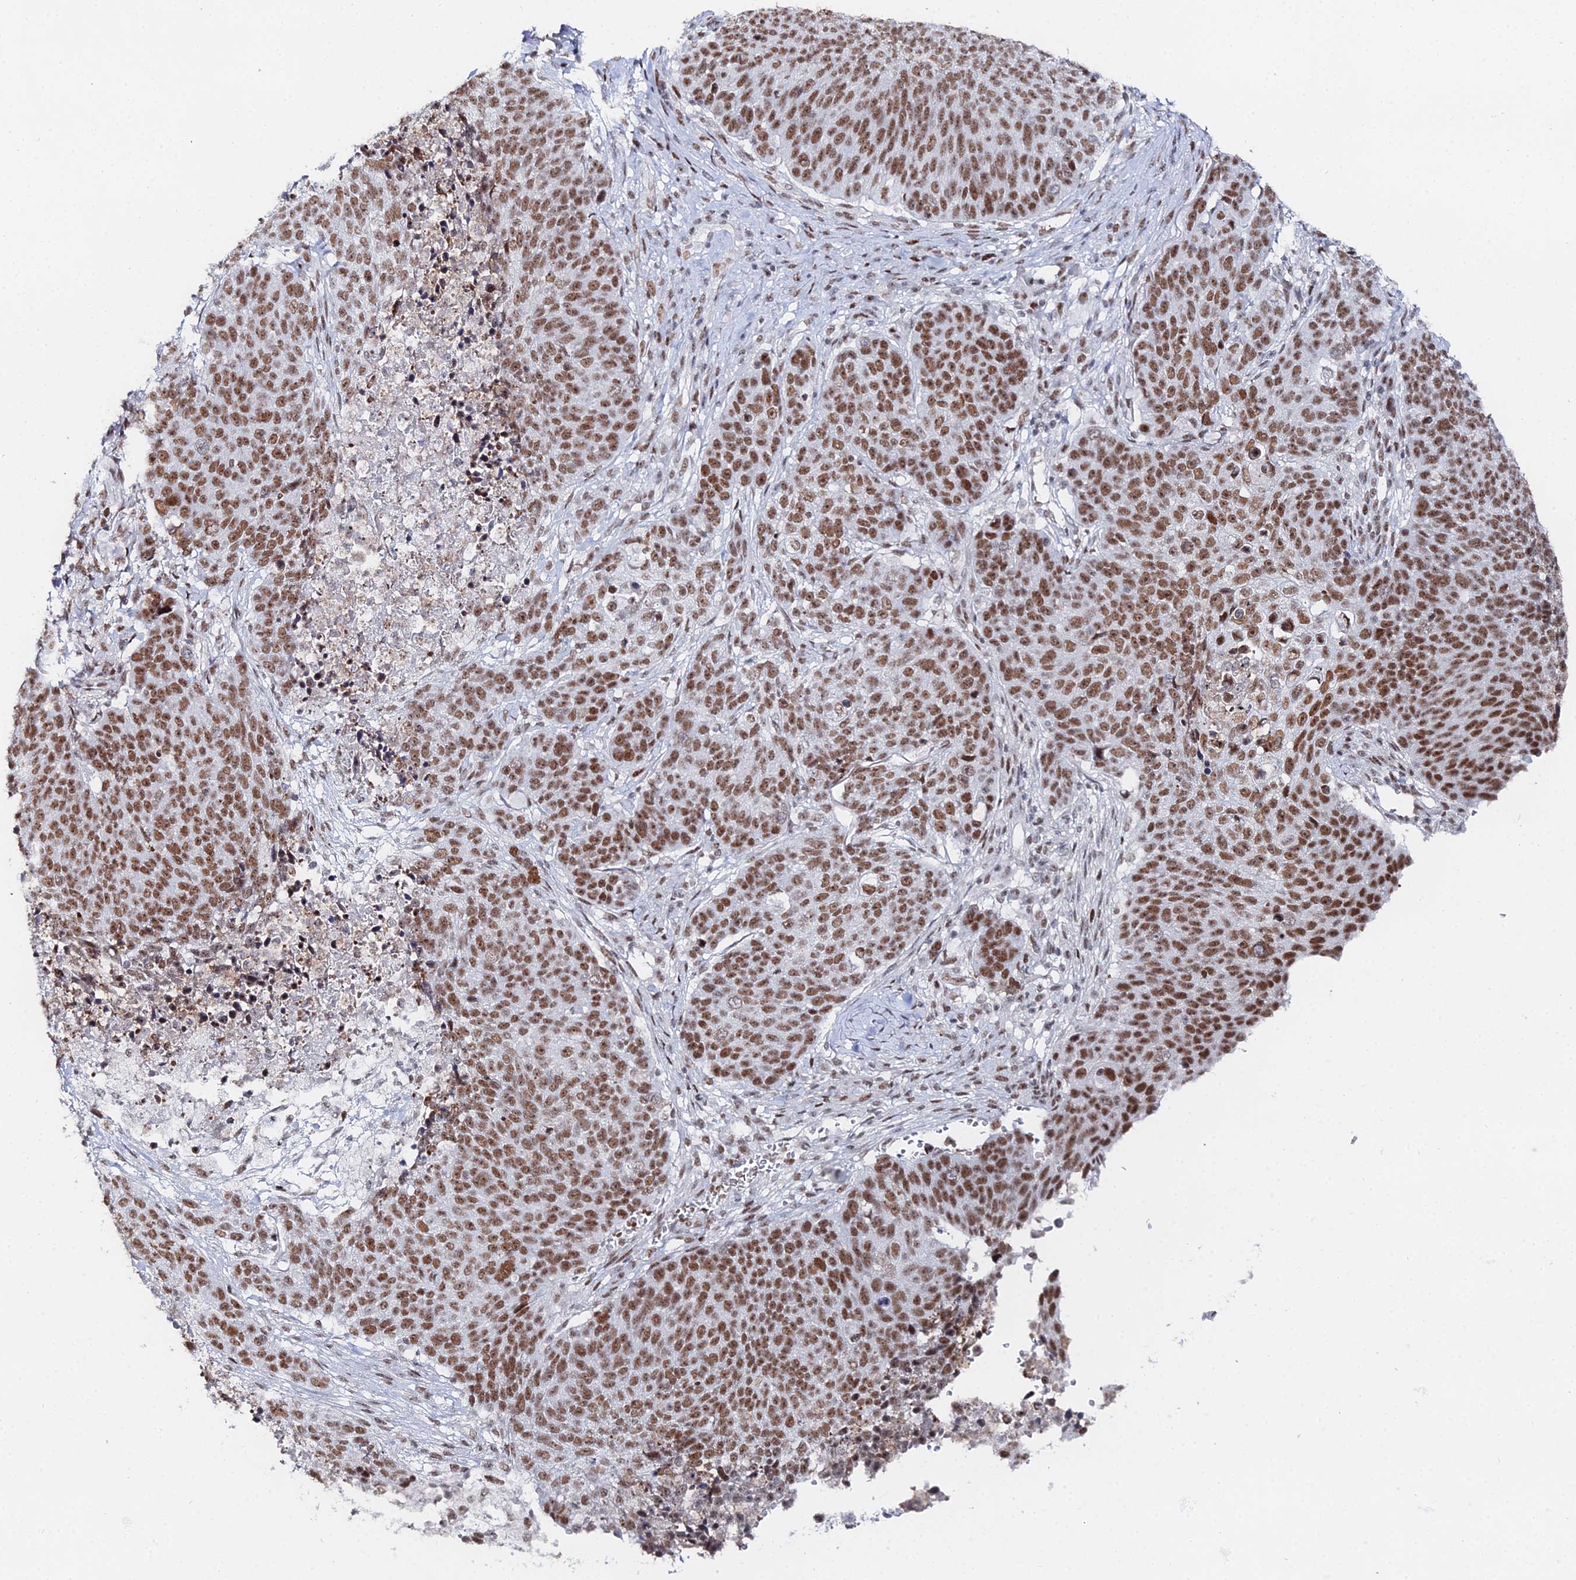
{"staining": {"intensity": "moderate", "quantity": ">75%", "location": "nuclear"}, "tissue": "lung cancer", "cell_type": "Tumor cells", "image_type": "cancer", "snomed": [{"axis": "morphology", "description": "Normal tissue, NOS"}, {"axis": "morphology", "description": "Squamous cell carcinoma, NOS"}, {"axis": "topography", "description": "Lymph node"}, {"axis": "topography", "description": "Lung"}], "caption": "A histopathology image showing moderate nuclear staining in about >75% of tumor cells in lung cancer, as visualized by brown immunohistochemical staining.", "gene": "GSC2", "patient": {"sex": "male", "age": 66}}